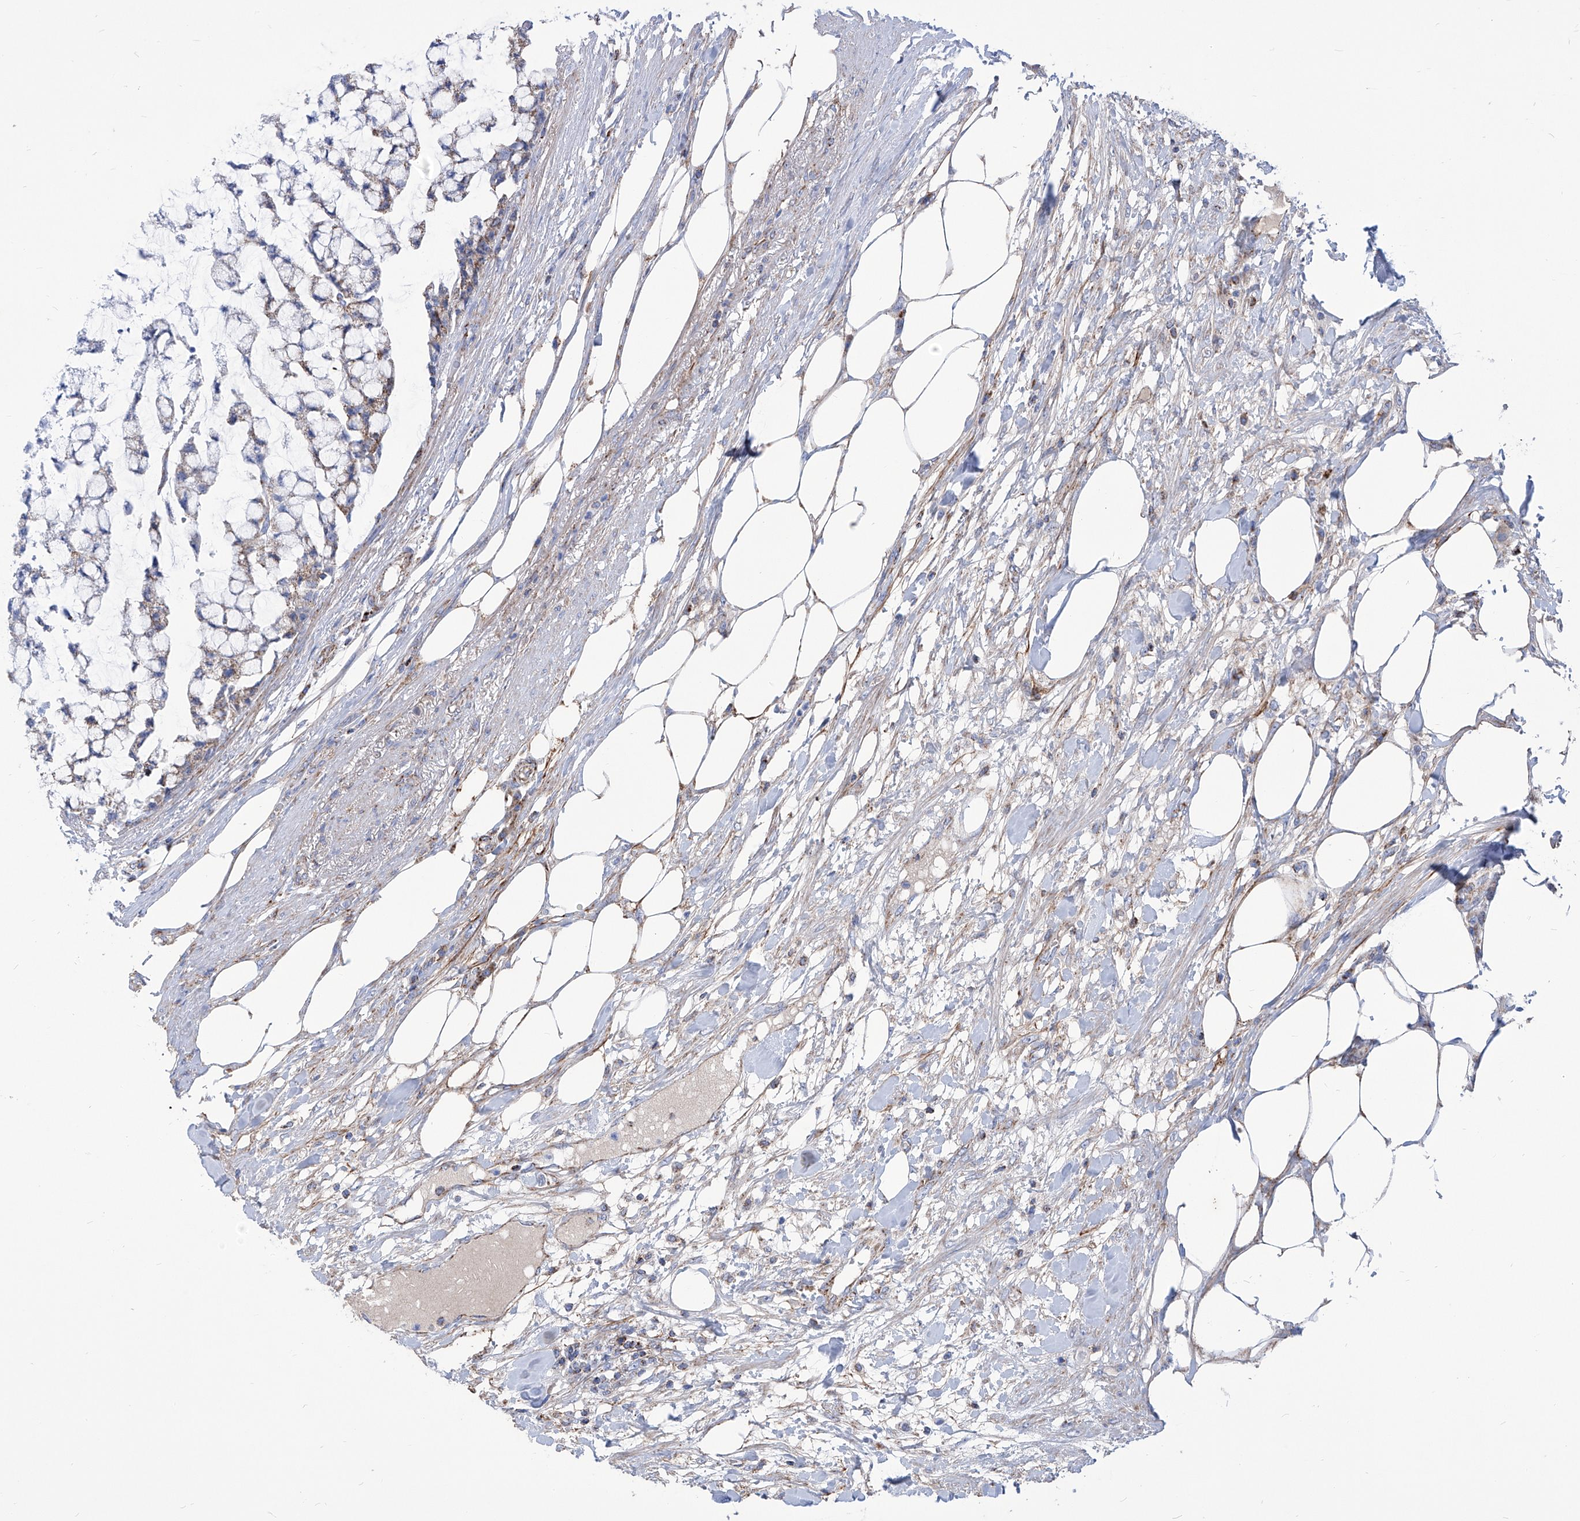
{"staining": {"intensity": "moderate", "quantity": "<25%", "location": "cytoplasmic/membranous"}, "tissue": "colorectal cancer", "cell_type": "Tumor cells", "image_type": "cancer", "snomed": [{"axis": "morphology", "description": "Adenocarcinoma, NOS"}, {"axis": "topography", "description": "Colon"}], "caption": "Colorectal adenocarcinoma stained for a protein (brown) demonstrates moderate cytoplasmic/membranous positive expression in approximately <25% of tumor cells.", "gene": "SRBD1", "patient": {"sex": "female", "age": 84}}